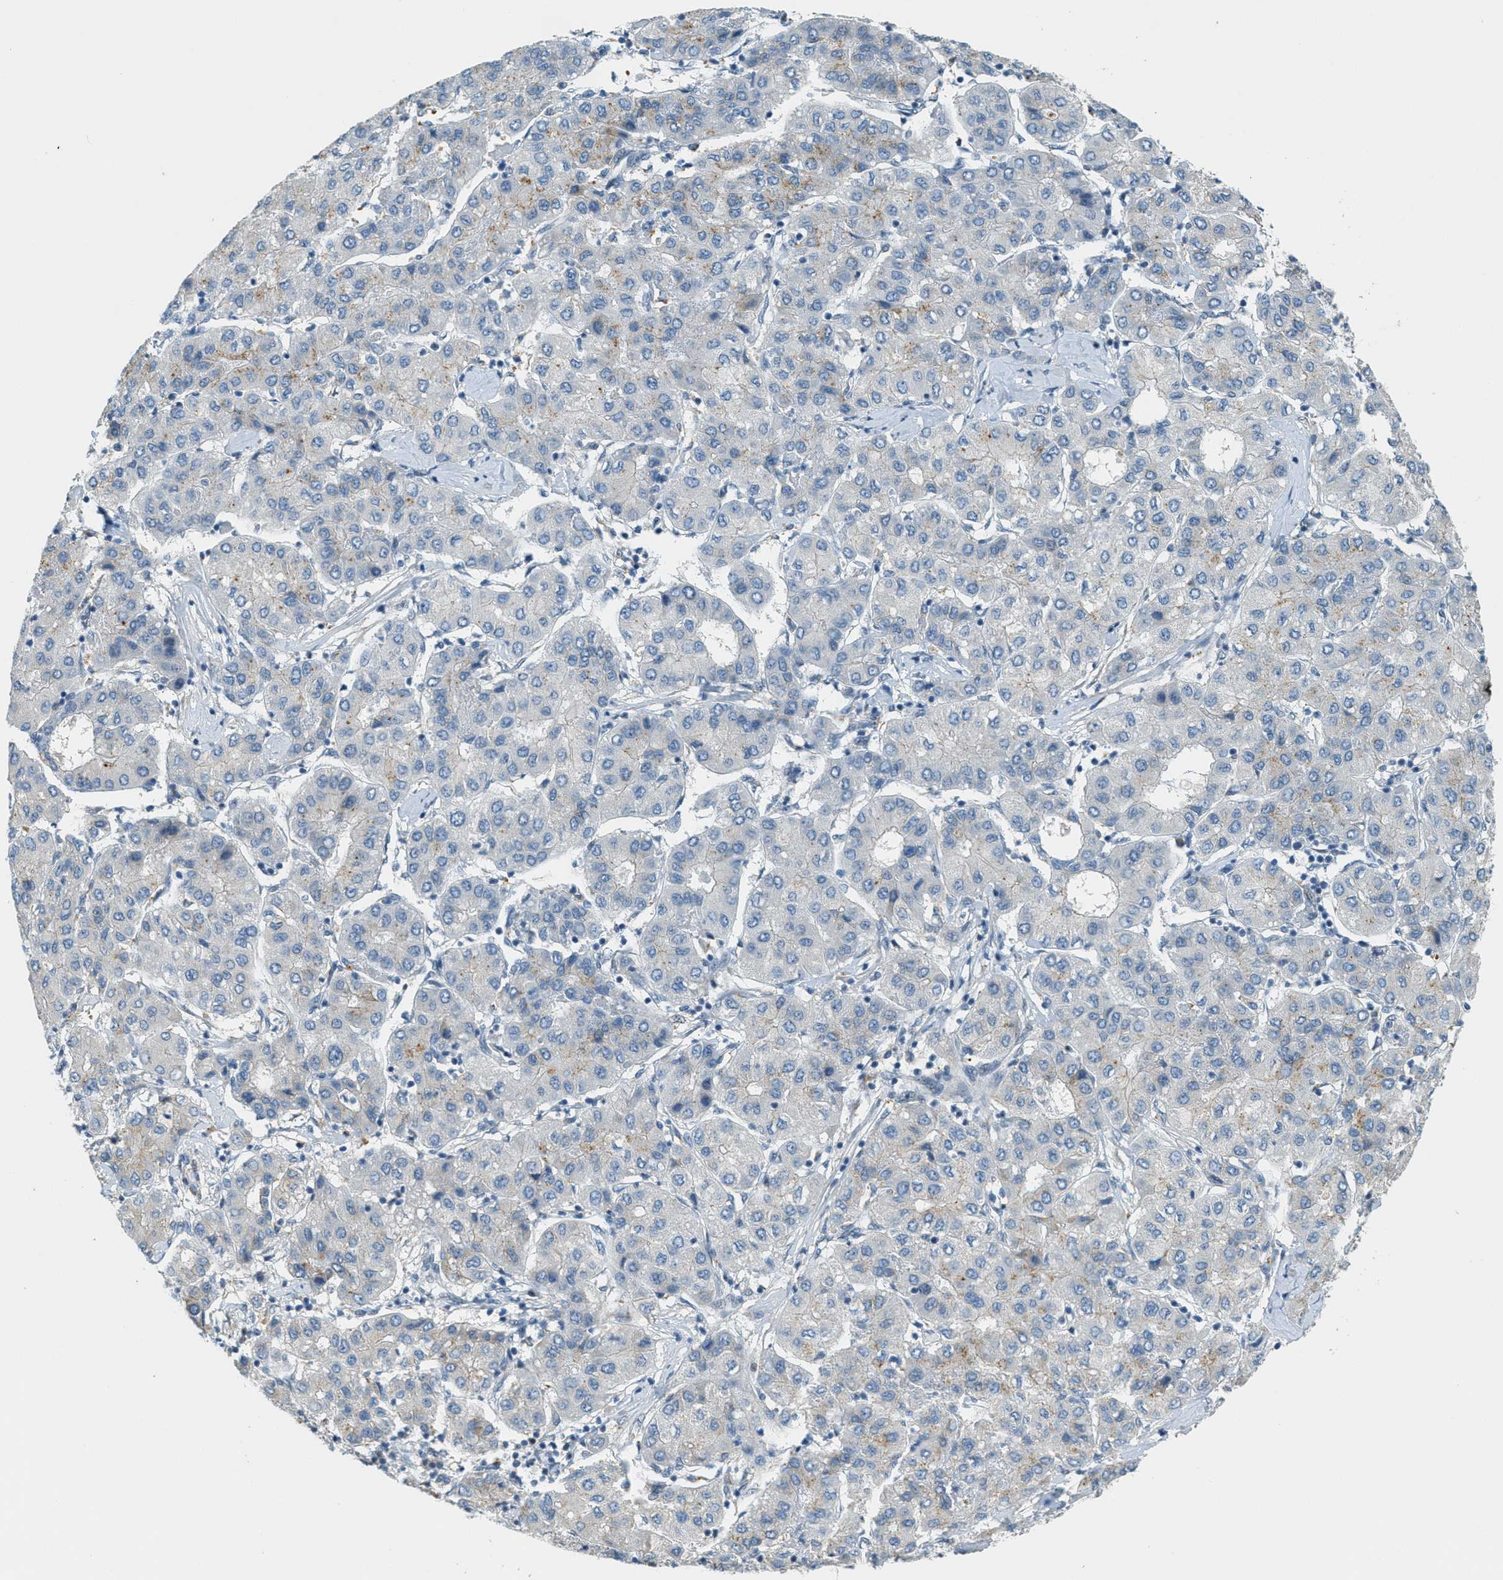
{"staining": {"intensity": "weak", "quantity": "<25%", "location": "cytoplasmic/membranous"}, "tissue": "liver cancer", "cell_type": "Tumor cells", "image_type": "cancer", "snomed": [{"axis": "morphology", "description": "Carcinoma, Hepatocellular, NOS"}, {"axis": "topography", "description": "Liver"}], "caption": "An IHC photomicrograph of liver hepatocellular carcinoma is shown. There is no staining in tumor cells of liver hepatocellular carcinoma.", "gene": "TCF3", "patient": {"sex": "male", "age": 65}}